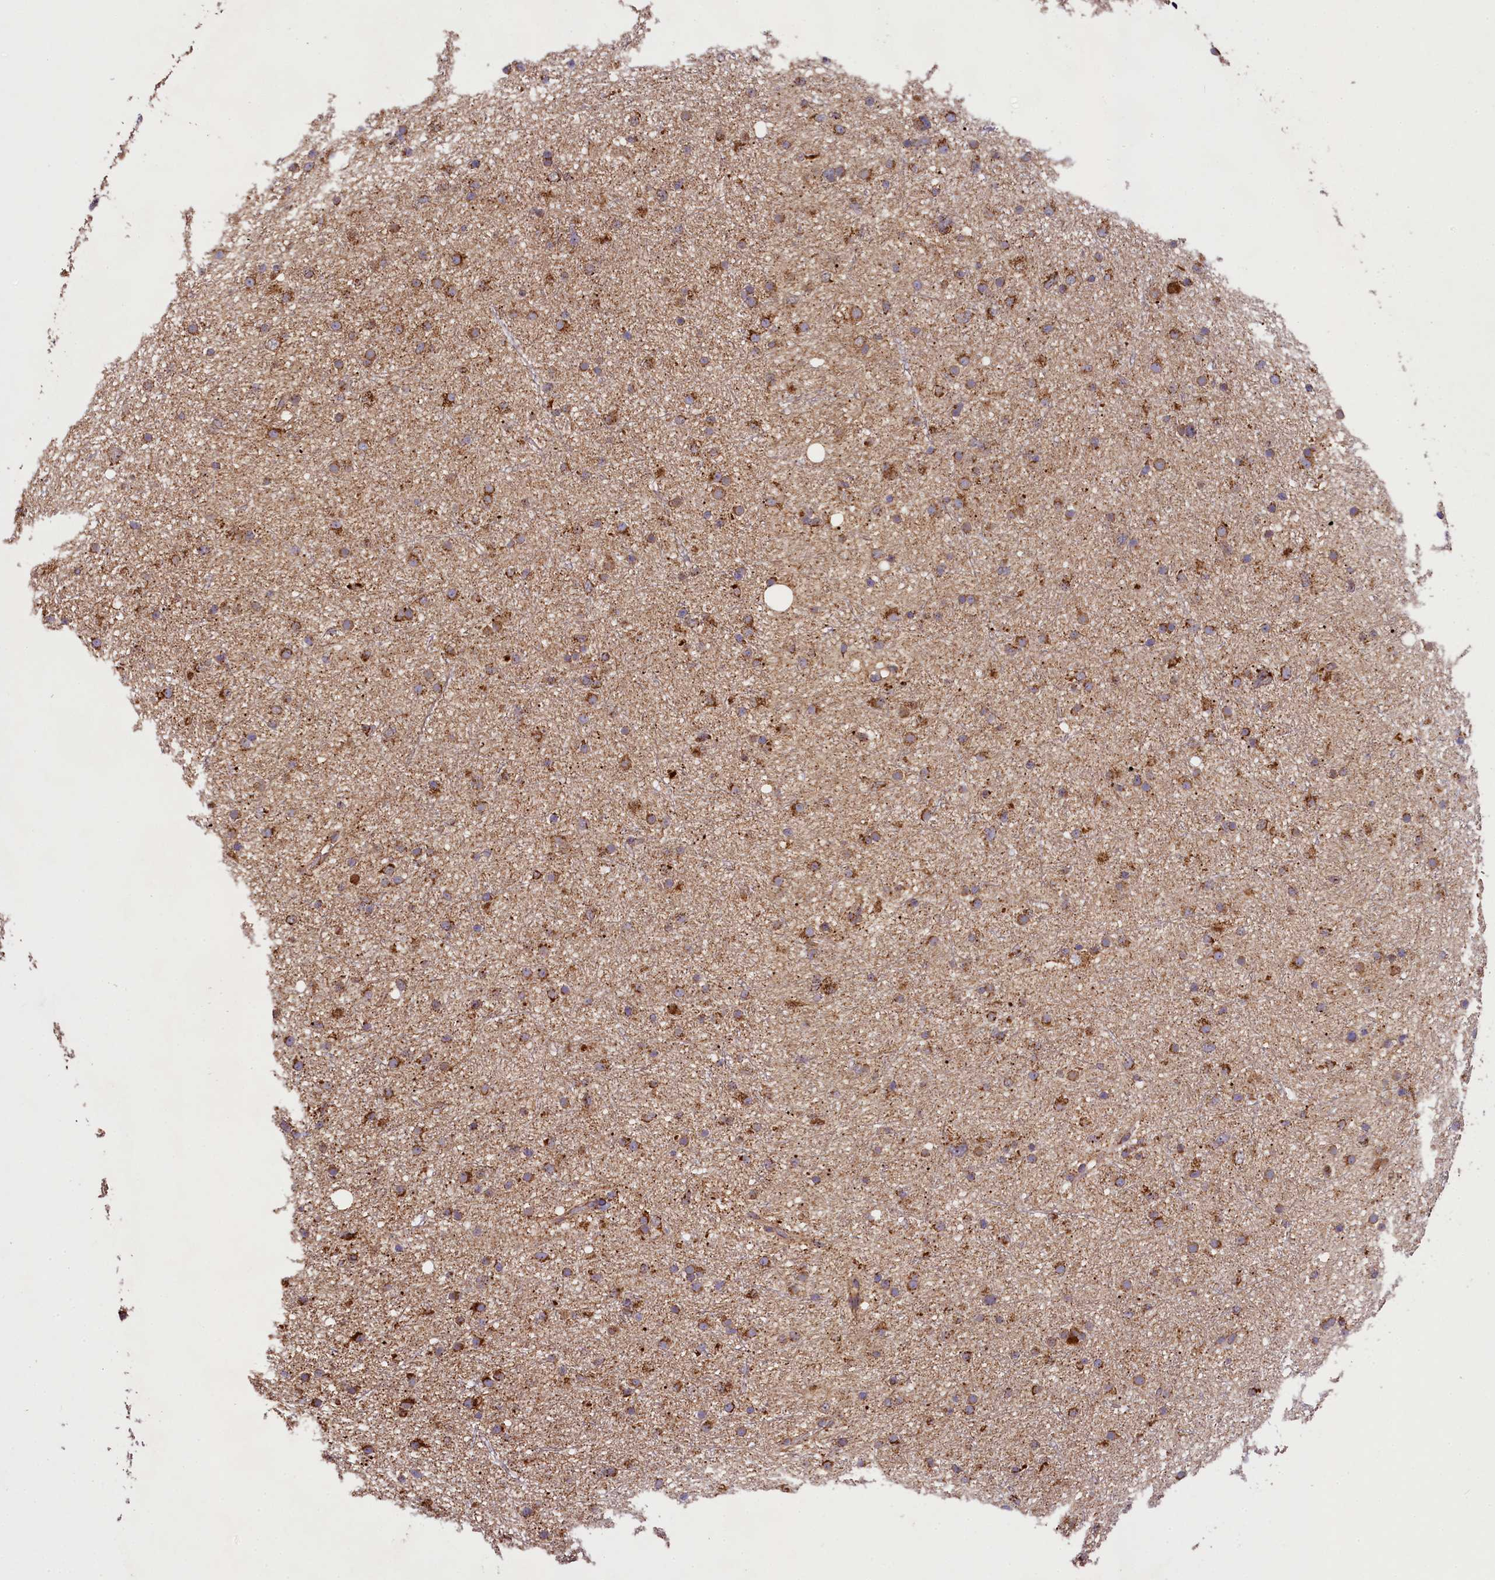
{"staining": {"intensity": "strong", "quantity": "25%-75%", "location": "cytoplasmic/membranous"}, "tissue": "glioma", "cell_type": "Tumor cells", "image_type": "cancer", "snomed": [{"axis": "morphology", "description": "Glioma, malignant, Low grade"}, {"axis": "topography", "description": "Cerebral cortex"}], "caption": "The immunohistochemical stain labels strong cytoplasmic/membranous expression in tumor cells of glioma tissue.", "gene": "CLYBL", "patient": {"sex": "female", "age": 39}}